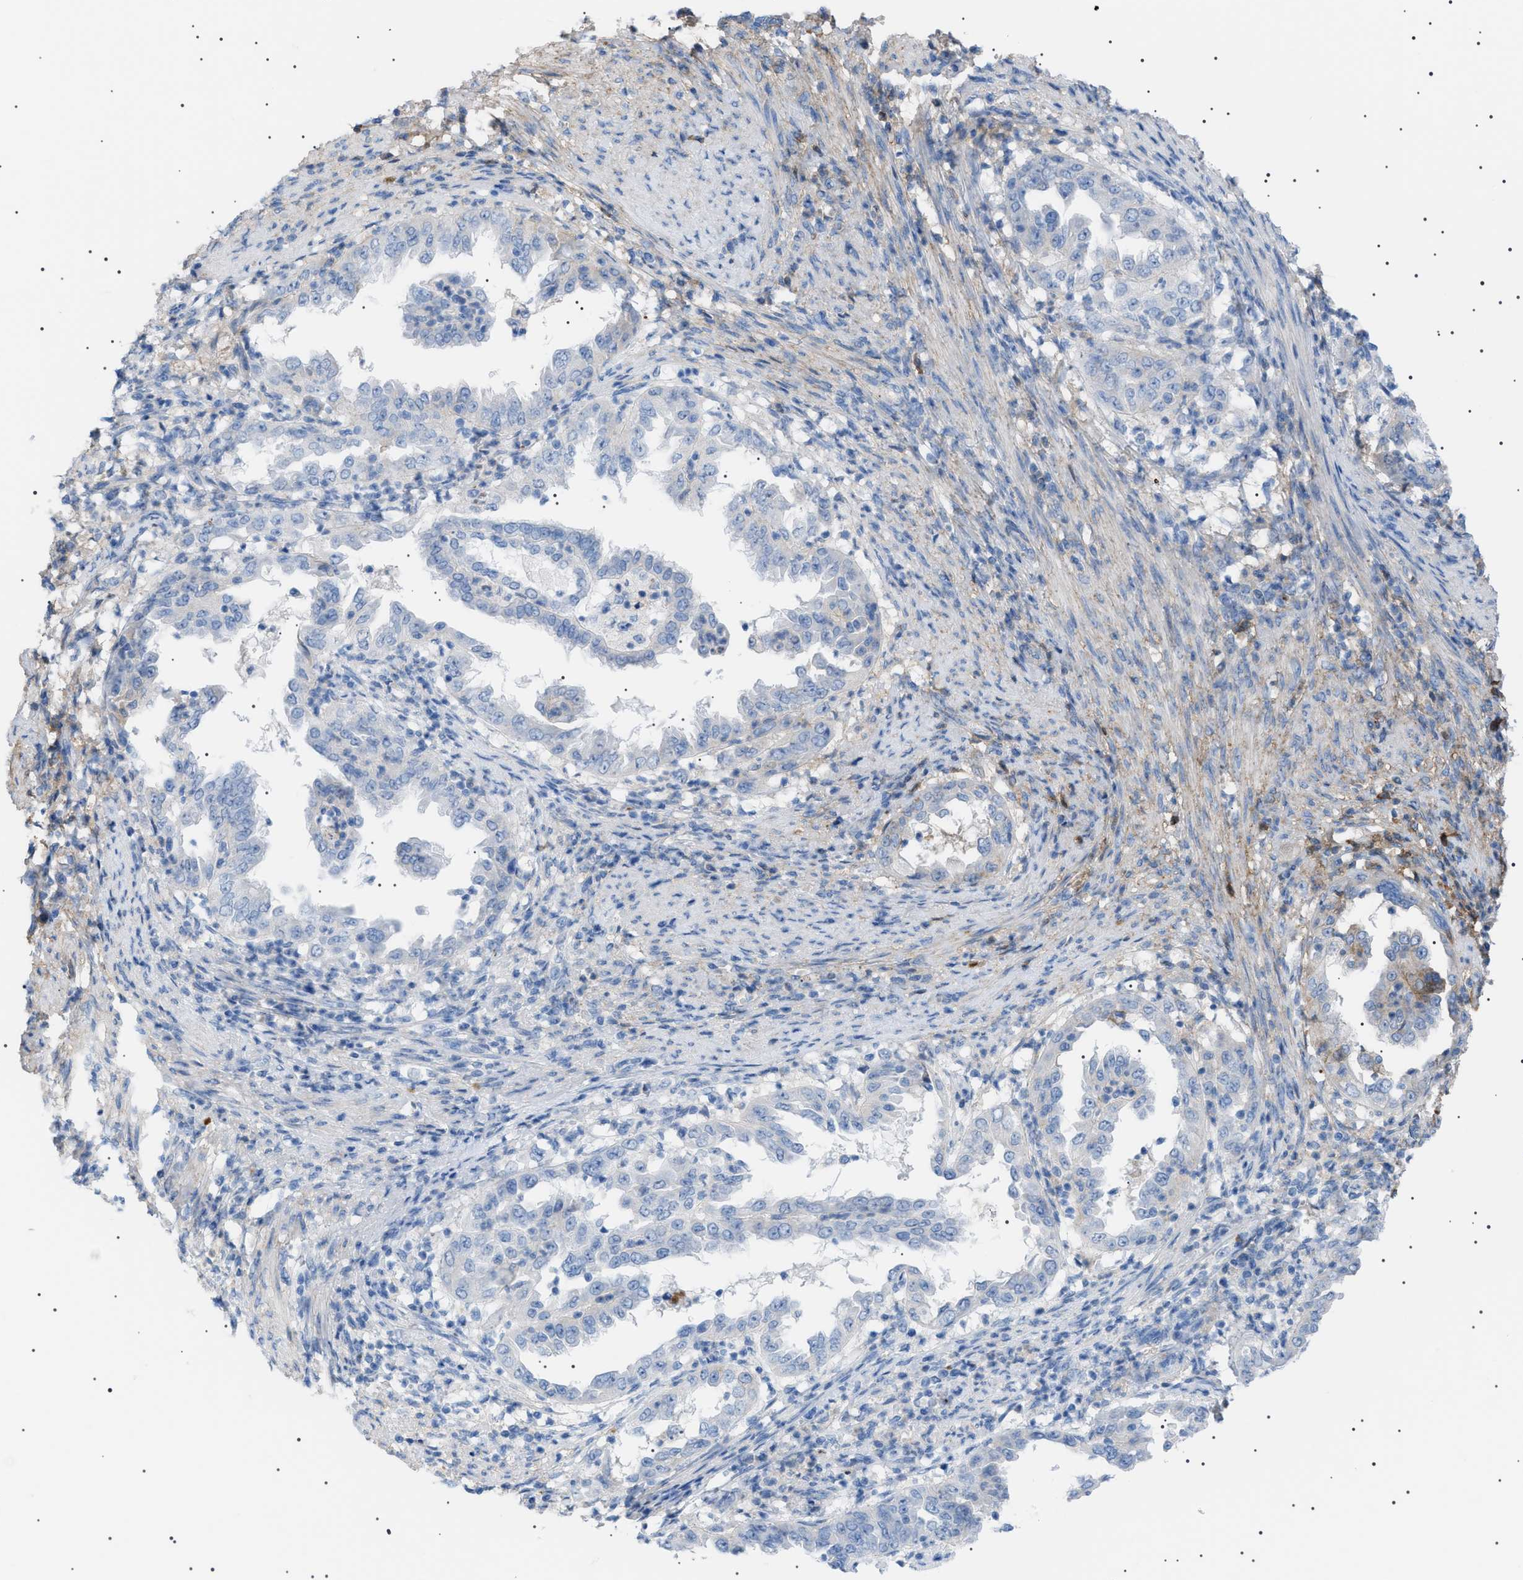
{"staining": {"intensity": "negative", "quantity": "none", "location": "none"}, "tissue": "endometrial cancer", "cell_type": "Tumor cells", "image_type": "cancer", "snomed": [{"axis": "morphology", "description": "Adenocarcinoma, NOS"}, {"axis": "topography", "description": "Endometrium"}], "caption": "Immunohistochemical staining of endometrial cancer shows no significant staining in tumor cells.", "gene": "LPA", "patient": {"sex": "female", "age": 85}}